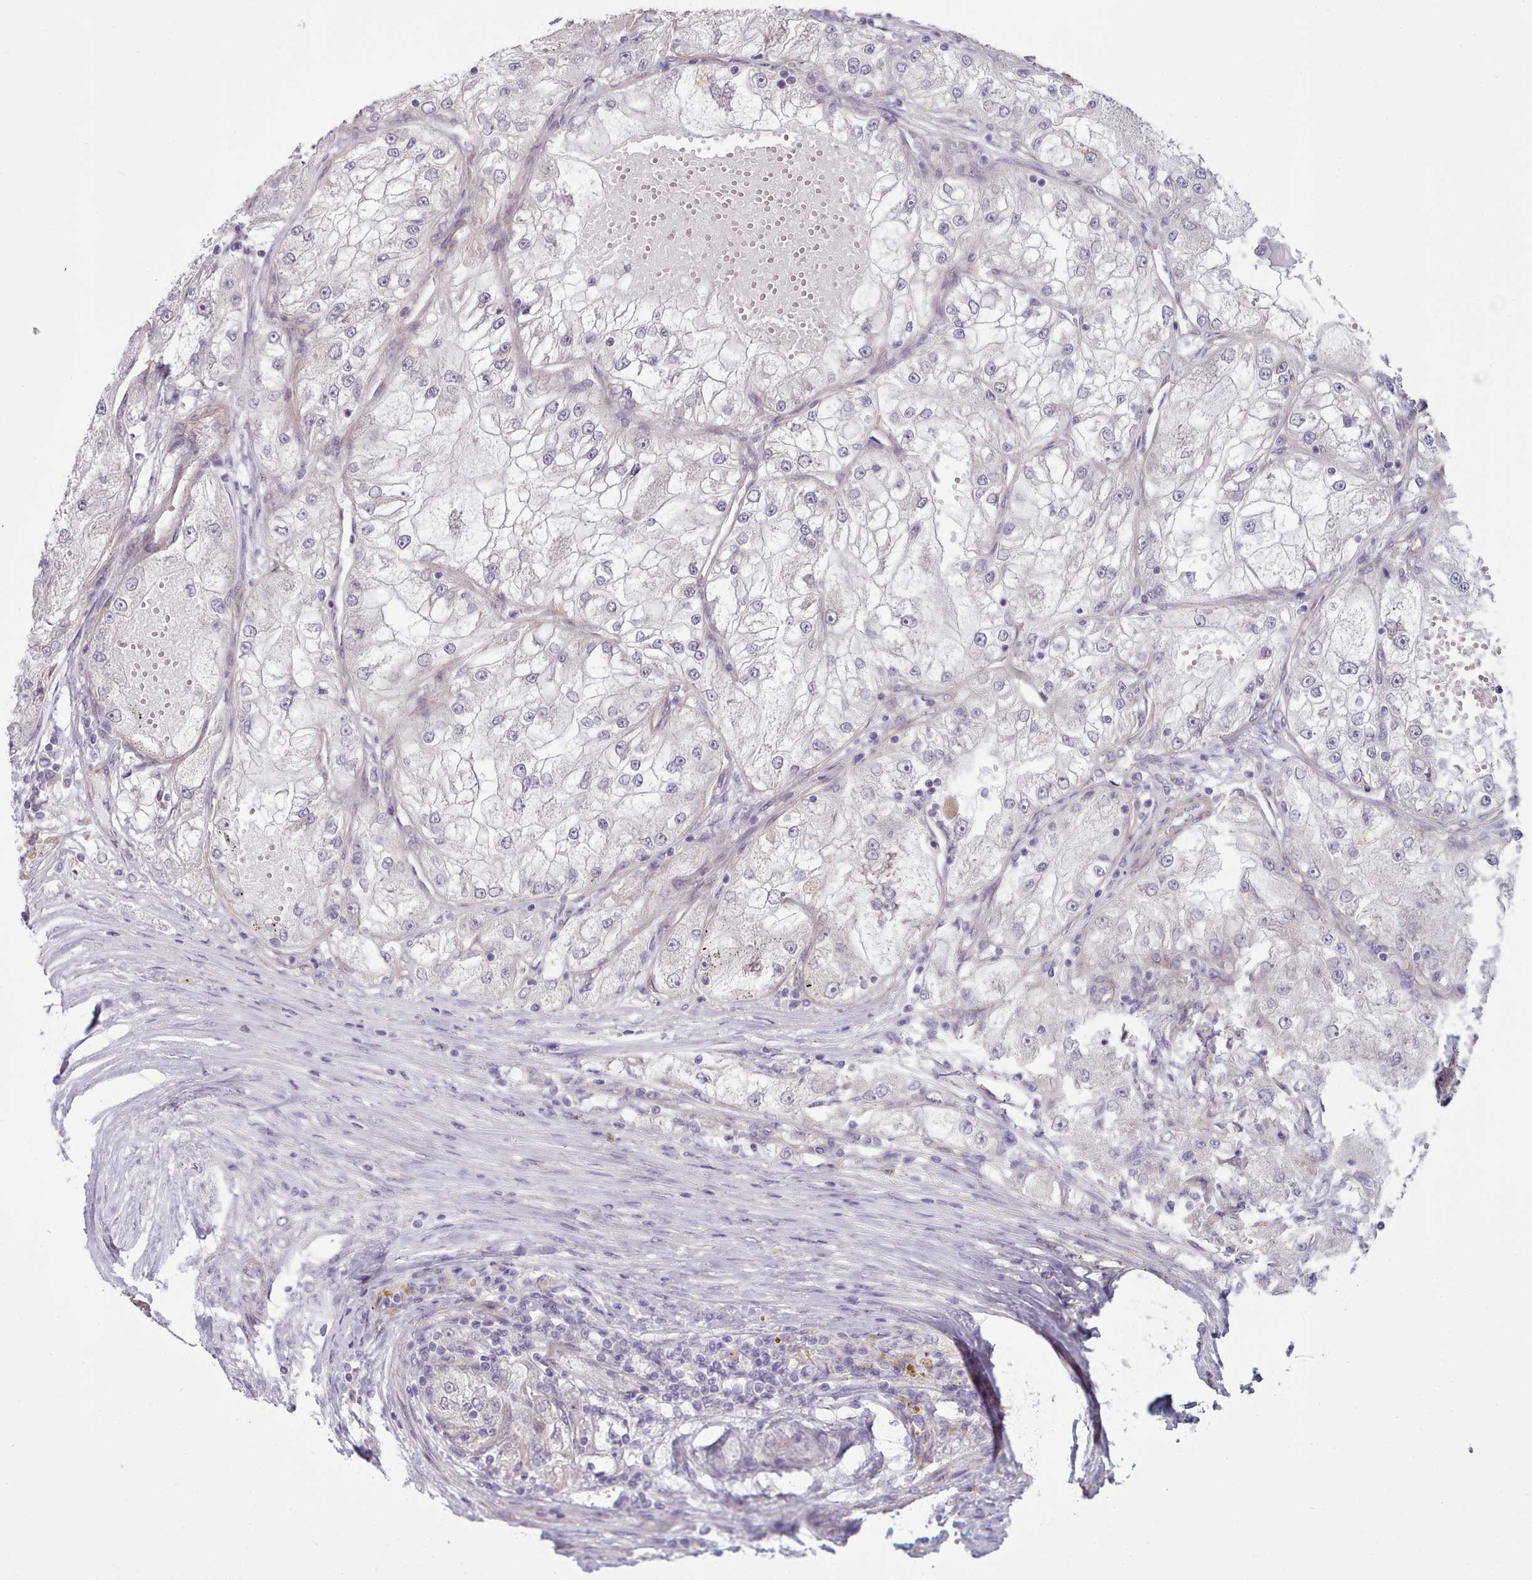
{"staining": {"intensity": "negative", "quantity": "none", "location": "none"}, "tissue": "renal cancer", "cell_type": "Tumor cells", "image_type": "cancer", "snomed": [{"axis": "morphology", "description": "Adenocarcinoma, NOS"}, {"axis": "topography", "description": "Kidney"}], "caption": "Micrograph shows no significant protein expression in tumor cells of renal cancer (adenocarcinoma).", "gene": "DPF1", "patient": {"sex": "female", "age": 72}}